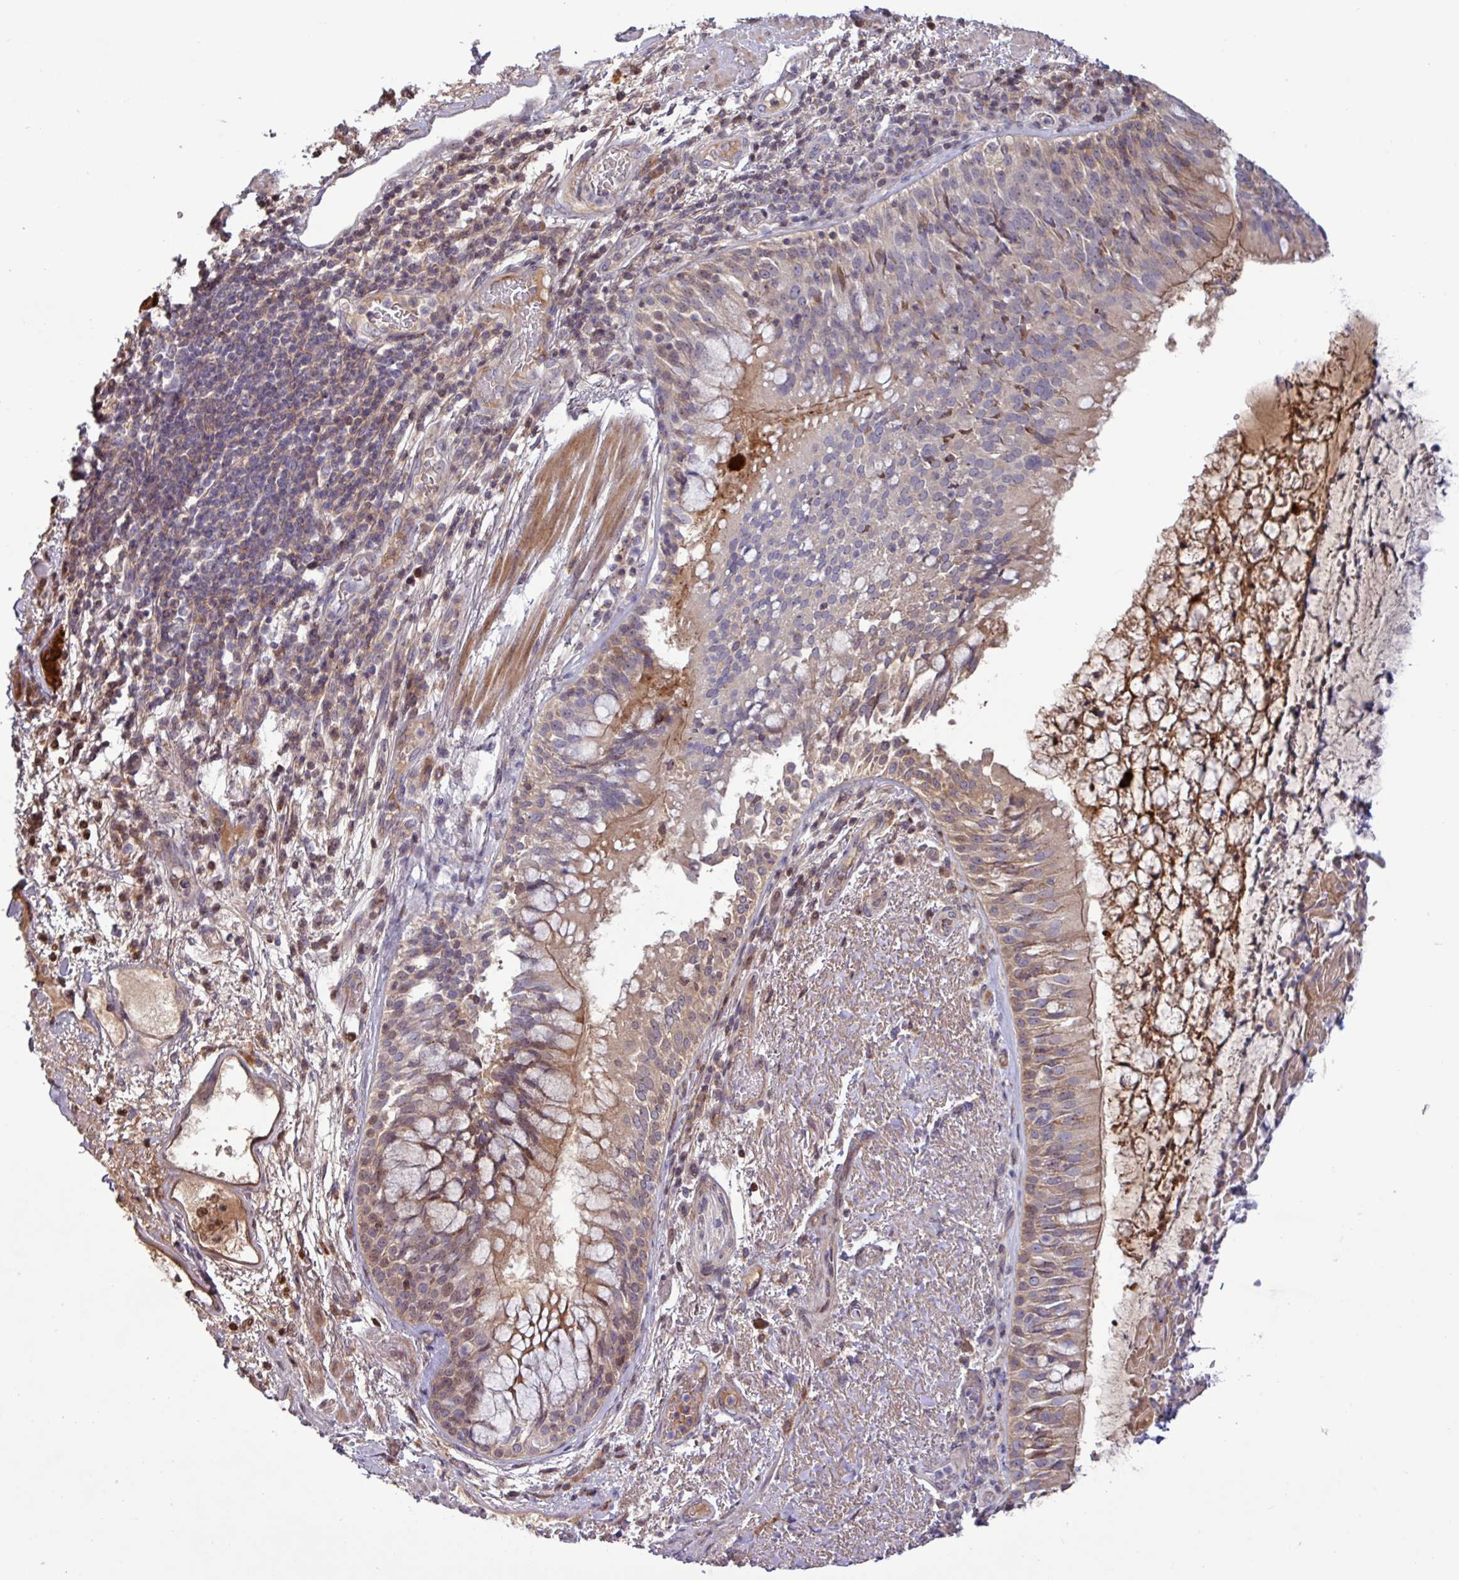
{"staining": {"intensity": "weak", "quantity": "25%-75%", "location": "cytoplasmic/membranous"}, "tissue": "bronchus", "cell_type": "Respiratory epithelial cells", "image_type": "normal", "snomed": [{"axis": "morphology", "description": "Normal tissue, NOS"}, {"axis": "topography", "description": "Cartilage tissue"}, {"axis": "topography", "description": "Bronchus"}], "caption": "Immunohistochemical staining of benign human bronchus exhibits low levels of weak cytoplasmic/membranous positivity in about 25%-75% of respiratory epithelial cells.", "gene": "TNFSF12", "patient": {"sex": "male", "age": 63}}